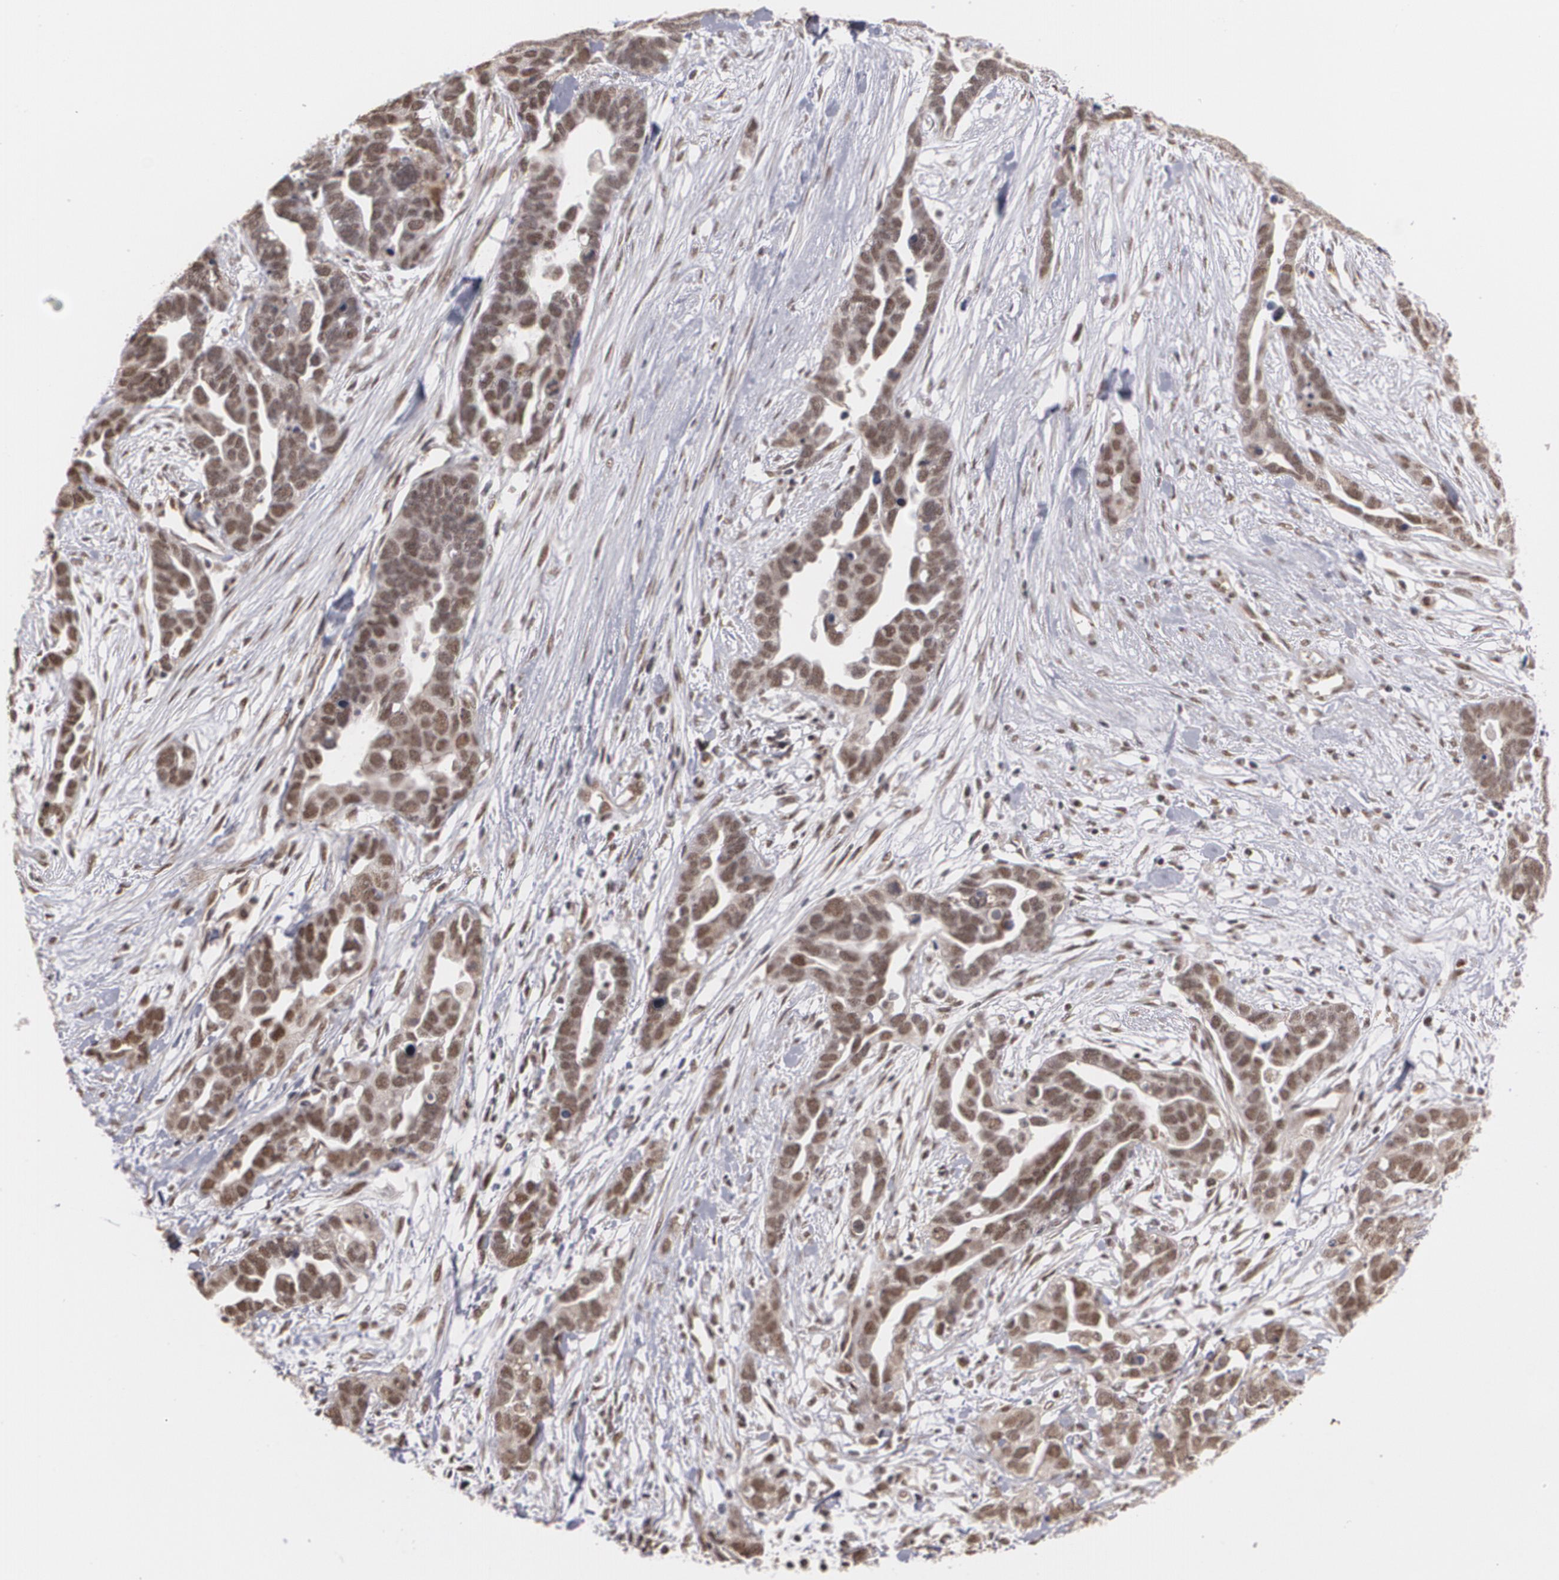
{"staining": {"intensity": "moderate", "quantity": ">75%", "location": "nuclear"}, "tissue": "ovarian cancer", "cell_type": "Tumor cells", "image_type": "cancer", "snomed": [{"axis": "morphology", "description": "Cystadenocarcinoma, serous, NOS"}, {"axis": "topography", "description": "Ovary"}], "caption": "Tumor cells show medium levels of moderate nuclear staining in about >75% of cells in ovarian serous cystadenocarcinoma.", "gene": "ZNF75A", "patient": {"sex": "female", "age": 54}}